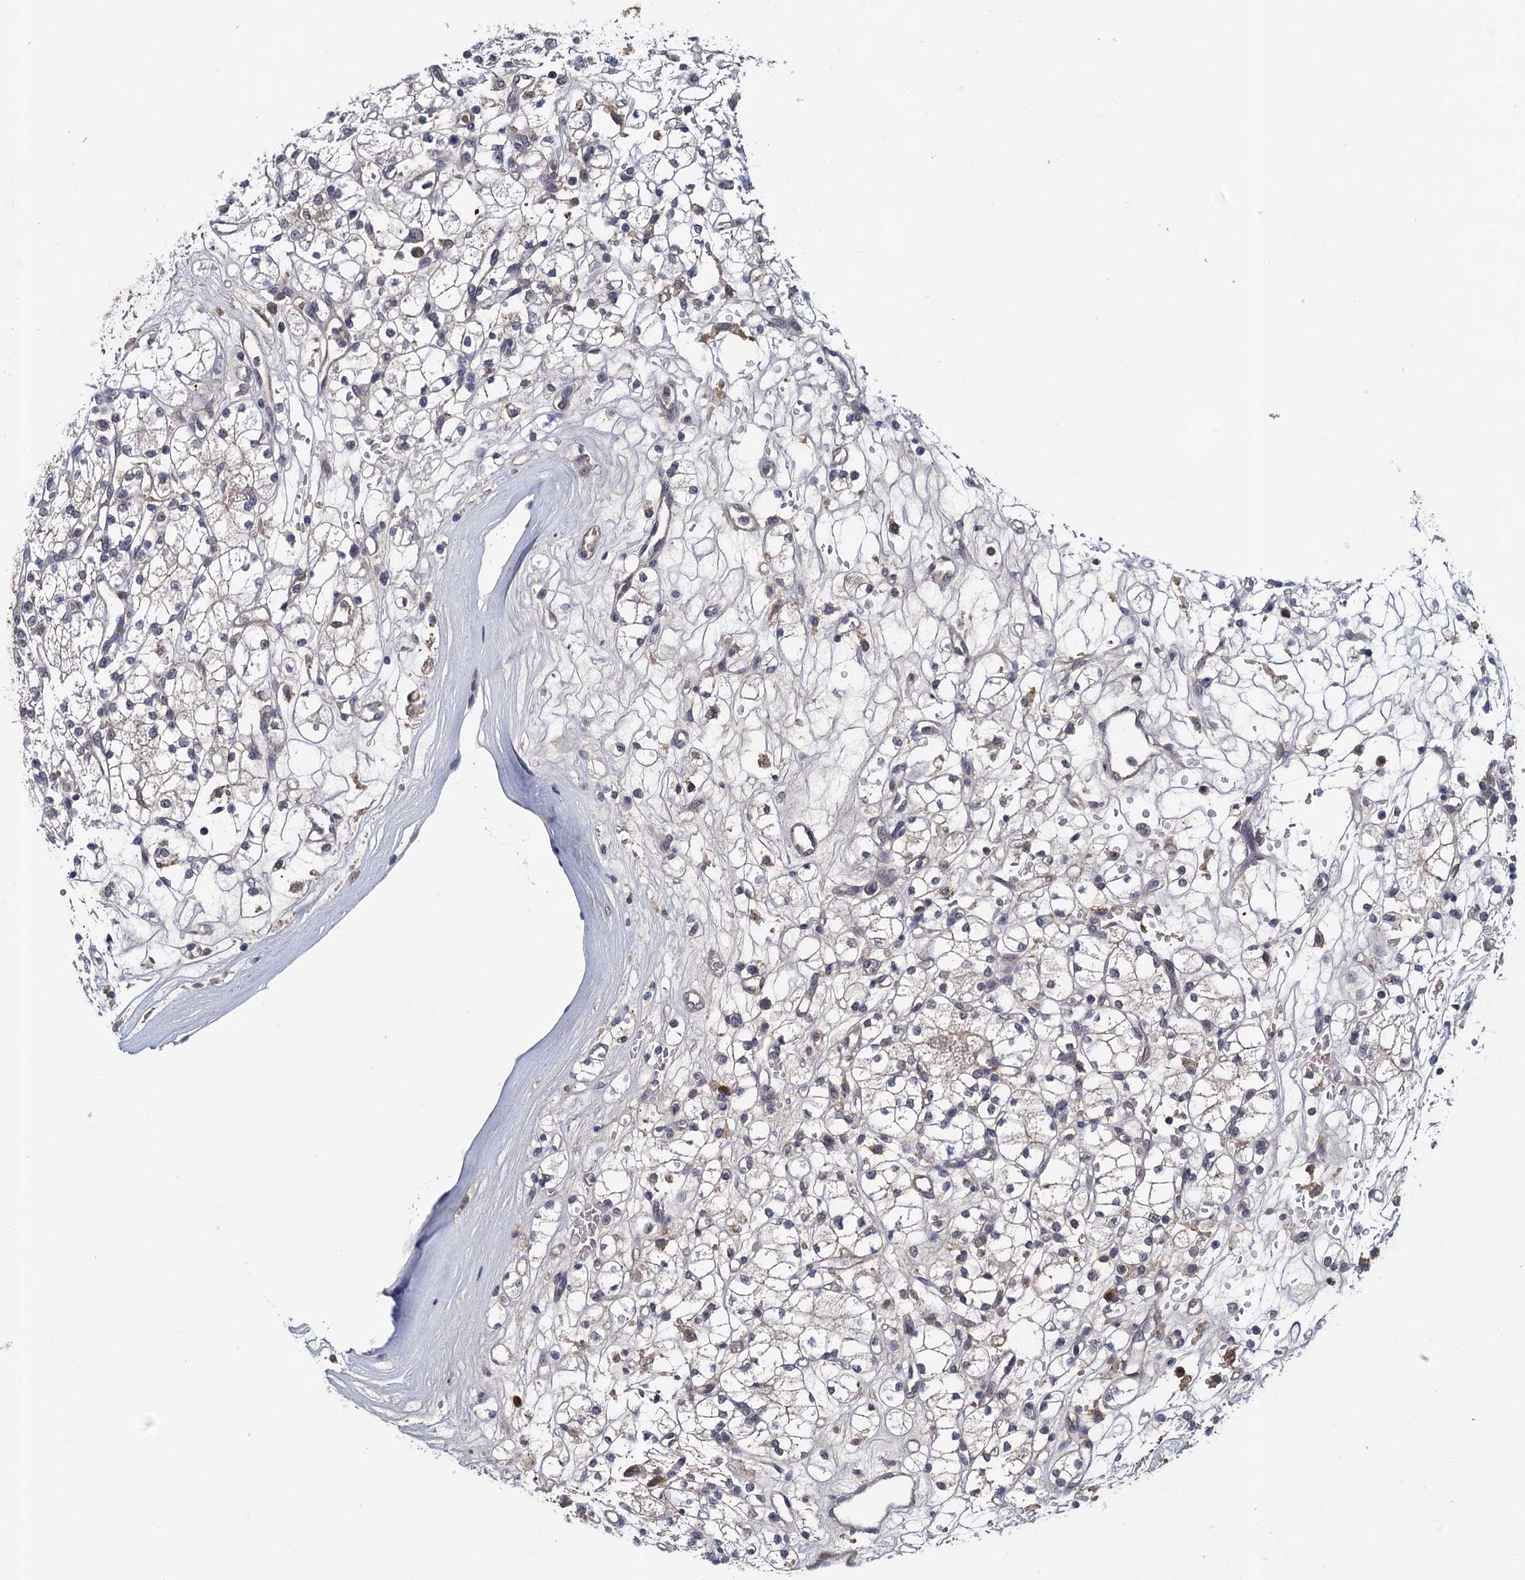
{"staining": {"intensity": "weak", "quantity": "<25%", "location": "cytoplasmic/membranous"}, "tissue": "renal cancer", "cell_type": "Tumor cells", "image_type": "cancer", "snomed": [{"axis": "morphology", "description": "Adenocarcinoma, NOS"}, {"axis": "topography", "description": "Kidney"}], "caption": "Immunohistochemistry histopathology image of neoplastic tissue: human renal cancer stained with DAB (3,3'-diaminobenzidine) displays no significant protein positivity in tumor cells.", "gene": "GLO1", "patient": {"sex": "male", "age": 77}}